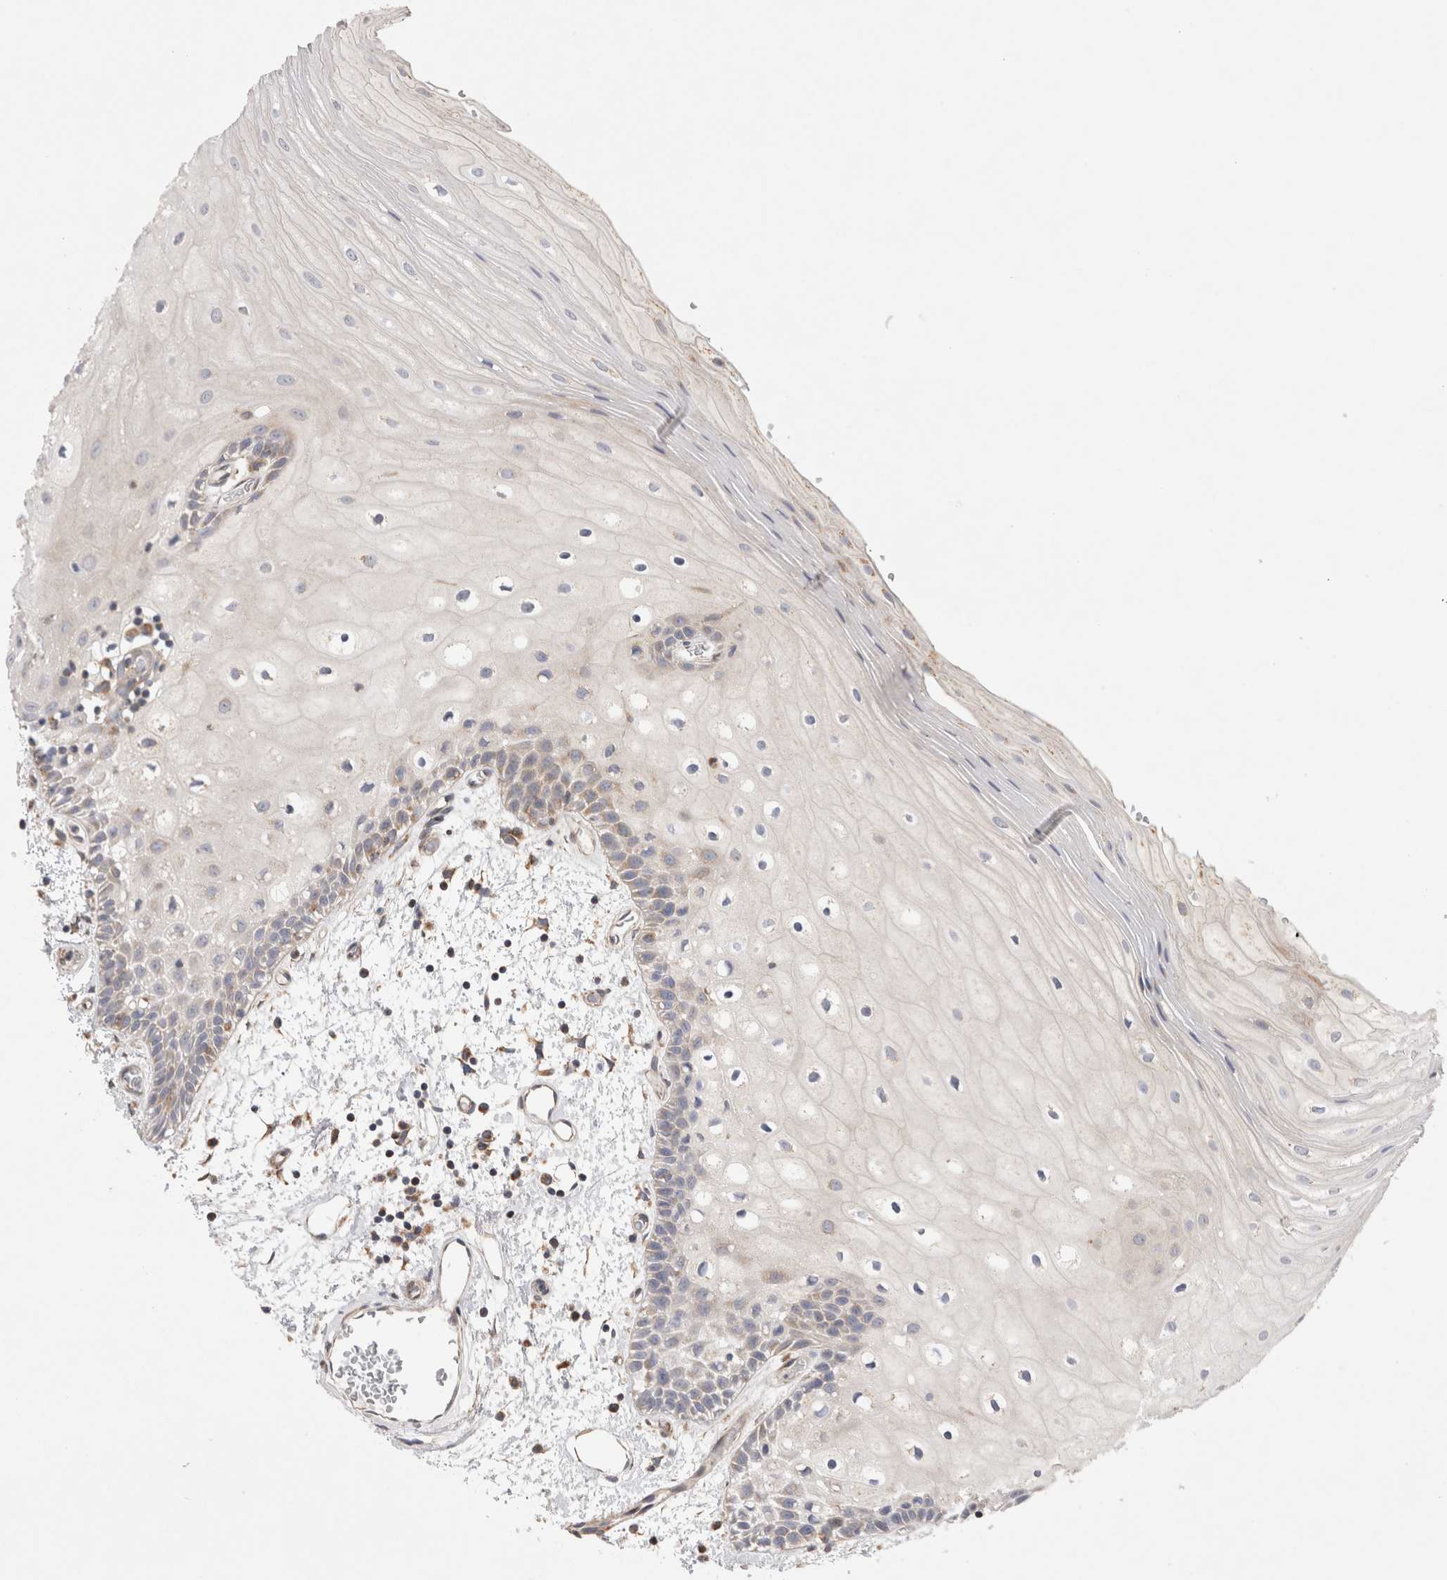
{"staining": {"intensity": "weak", "quantity": "<25%", "location": "cytoplasmic/membranous"}, "tissue": "oral mucosa", "cell_type": "Squamous epithelial cells", "image_type": "normal", "snomed": [{"axis": "morphology", "description": "Normal tissue, NOS"}, {"axis": "topography", "description": "Oral tissue"}], "caption": "IHC histopathology image of unremarkable oral mucosa: oral mucosa stained with DAB reveals no significant protein positivity in squamous epithelial cells. (DAB (3,3'-diaminobenzidine) immunohistochemistry with hematoxylin counter stain).", "gene": "TBC1D16", "patient": {"sex": "male", "age": 52}}